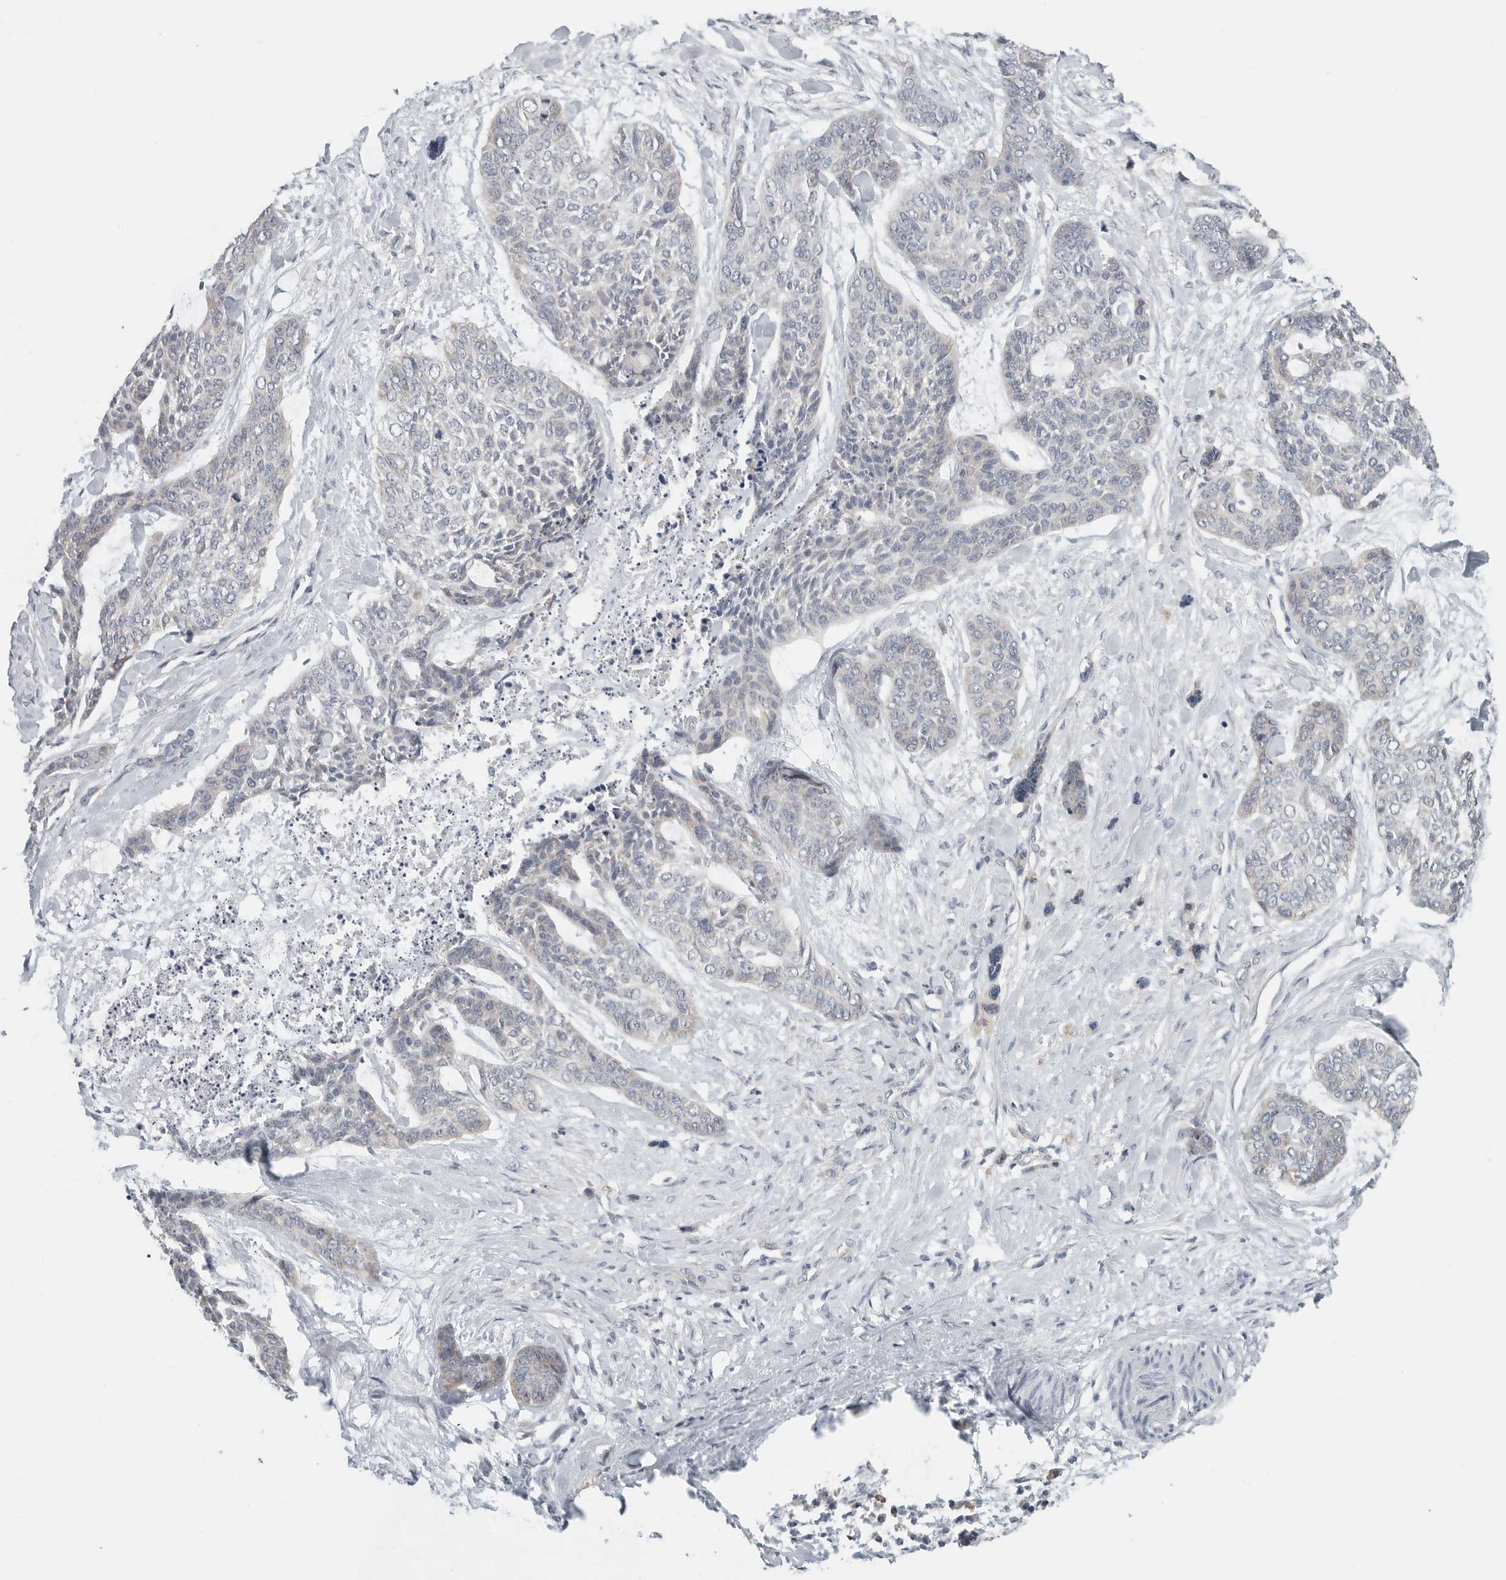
{"staining": {"intensity": "negative", "quantity": "none", "location": "none"}, "tissue": "skin cancer", "cell_type": "Tumor cells", "image_type": "cancer", "snomed": [{"axis": "morphology", "description": "Basal cell carcinoma"}, {"axis": "topography", "description": "Skin"}], "caption": "DAB (3,3'-diaminobenzidine) immunohistochemical staining of skin cancer reveals no significant staining in tumor cells. The staining was performed using DAB to visualize the protein expression in brown, while the nuclei were stained in blue with hematoxylin (Magnification: 20x).", "gene": "IL12RB2", "patient": {"sex": "female", "age": 64}}